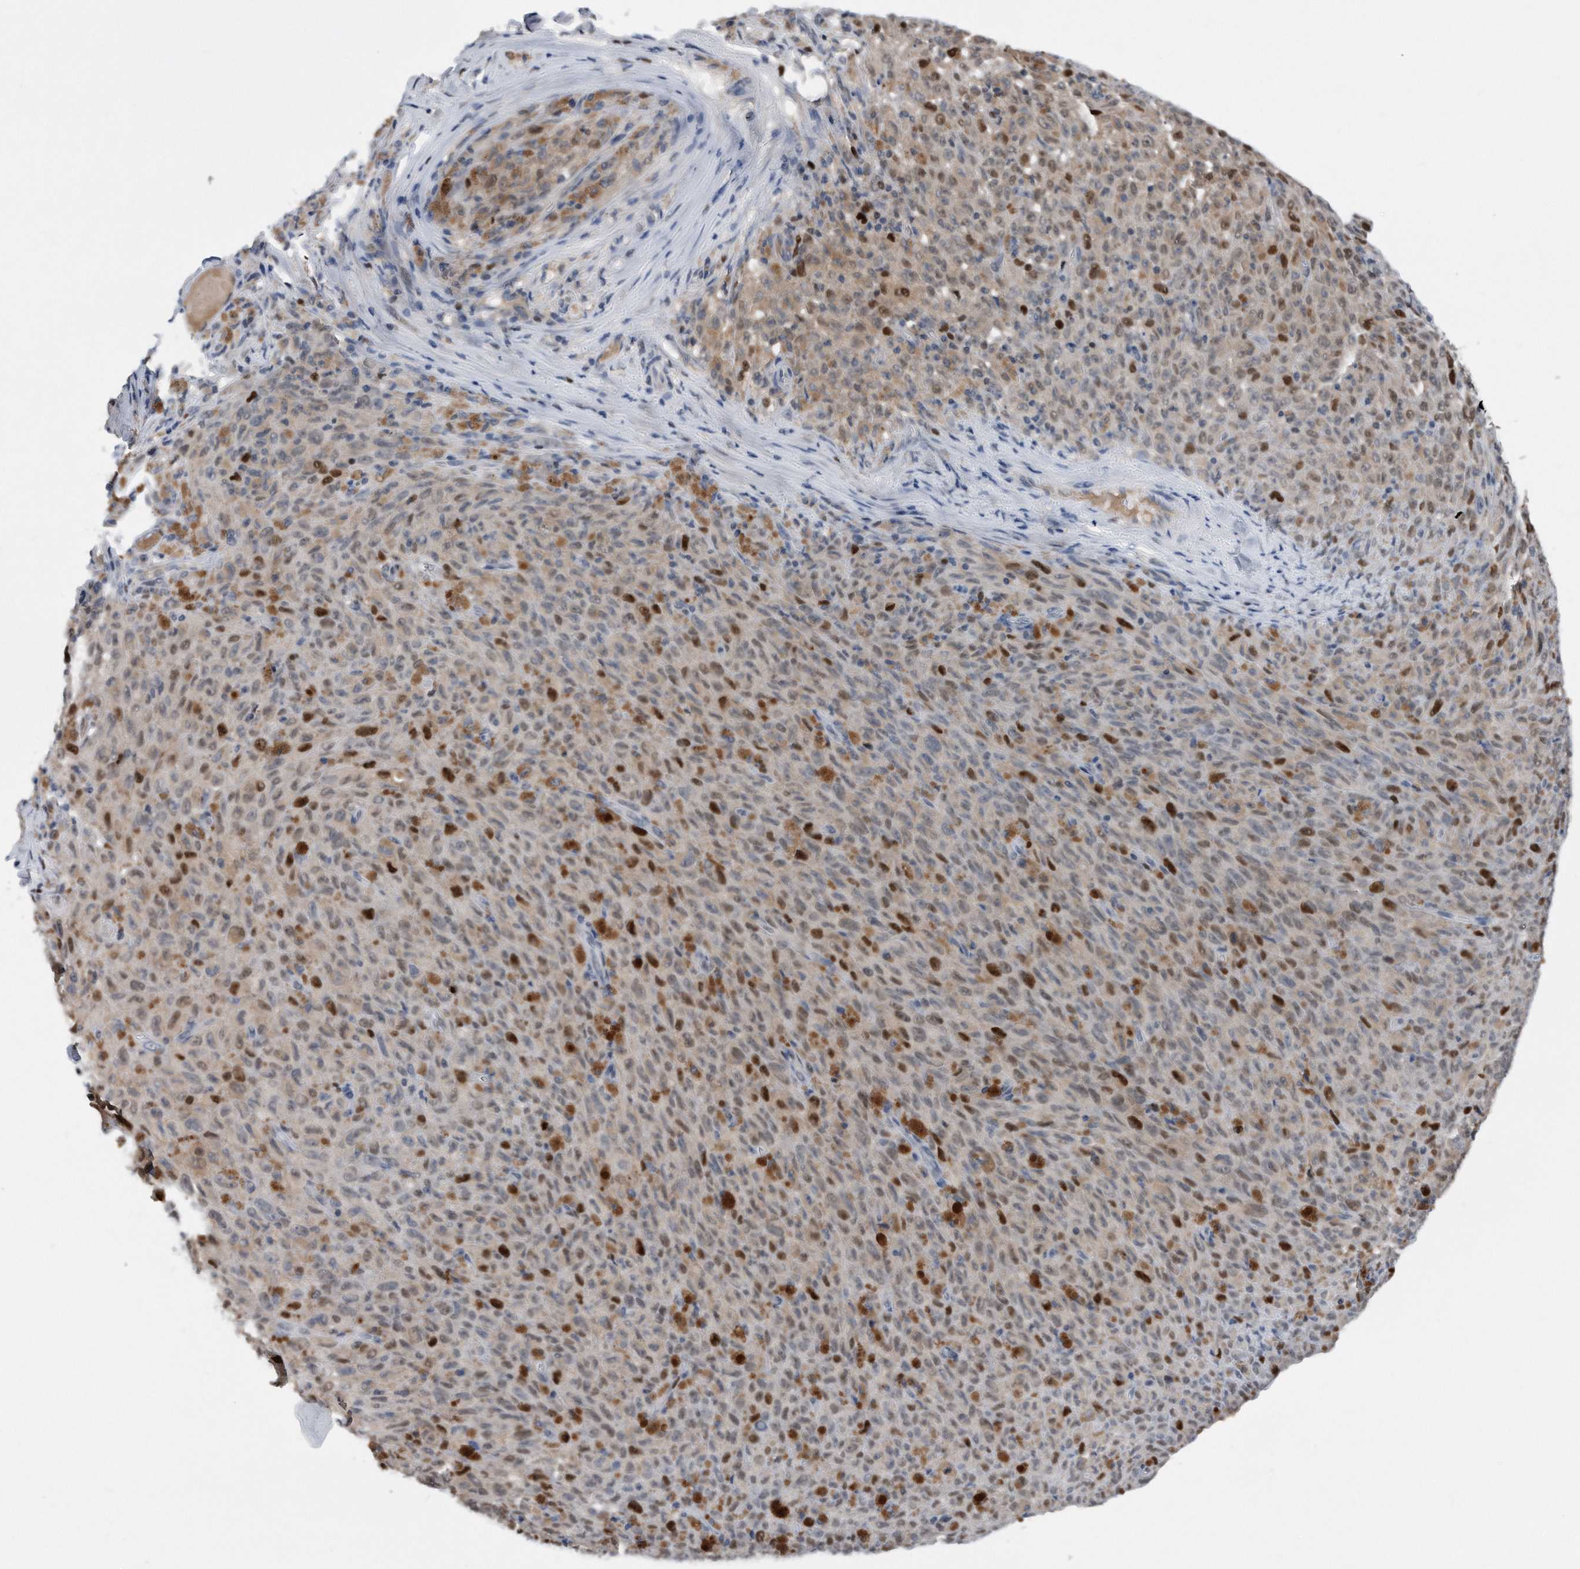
{"staining": {"intensity": "strong", "quantity": "<25%", "location": "nuclear"}, "tissue": "melanoma", "cell_type": "Tumor cells", "image_type": "cancer", "snomed": [{"axis": "morphology", "description": "Malignant melanoma, NOS"}, {"axis": "topography", "description": "Skin"}], "caption": "Melanoma tissue reveals strong nuclear positivity in approximately <25% of tumor cells, visualized by immunohistochemistry.", "gene": "PCNA", "patient": {"sex": "female", "age": 82}}